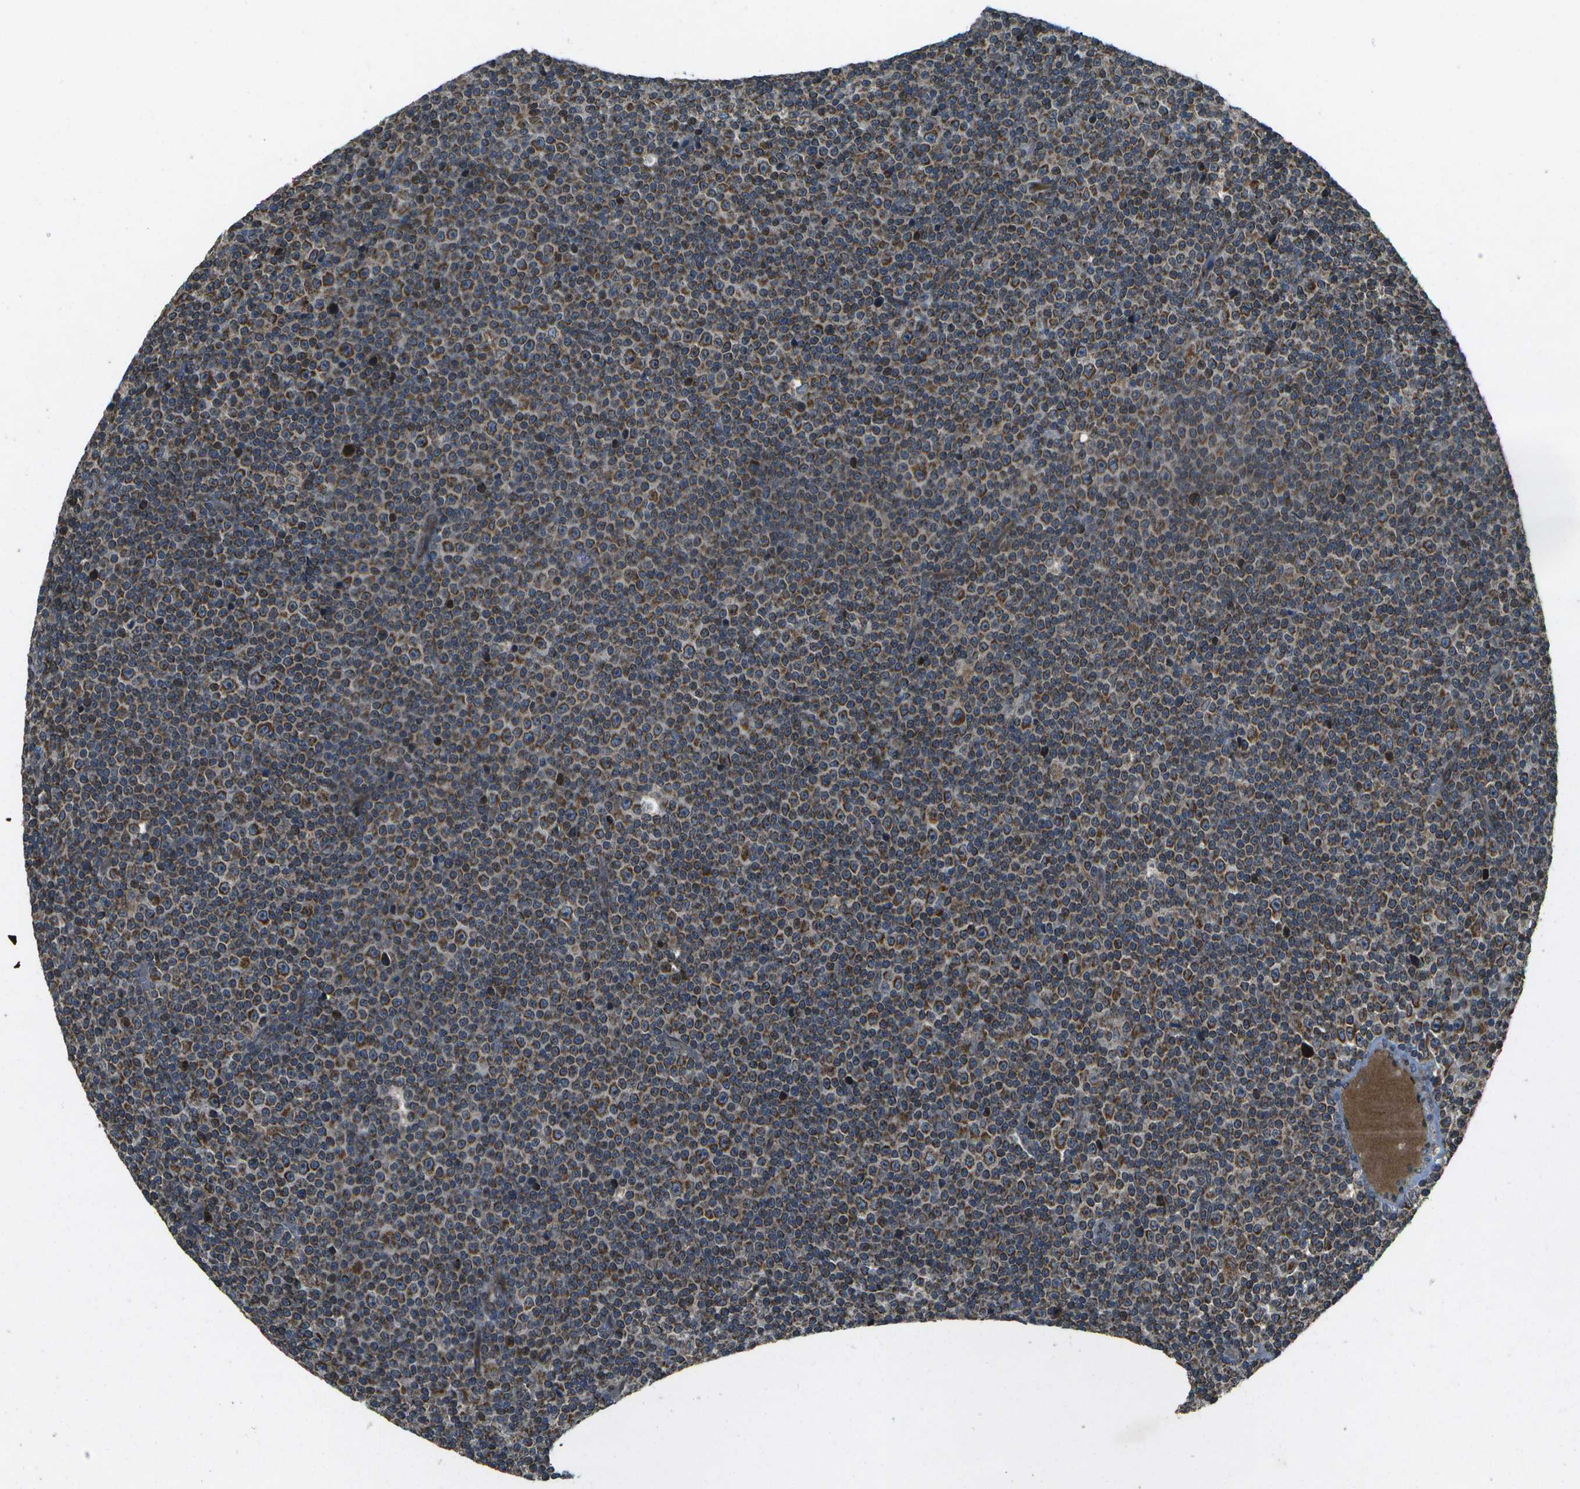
{"staining": {"intensity": "moderate", "quantity": ">75%", "location": "cytoplasmic/membranous"}, "tissue": "lymphoma", "cell_type": "Tumor cells", "image_type": "cancer", "snomed": [{"axis": "morphology", "description": "Malignant lymphoma, non-Hodgkin's type, Low grade"}, {"axis": "topography", "description": "Lymph node"}], "caption": "This micrograph reveals IHC staining of human malignant lymphoma, non-Hodgkin's type (low-grade), with medium moderate cytoplasmic/membranous staining in about >75% of tumor cells.", "gene": "HFE", "patient": {"sex": "female", "age": 67}}